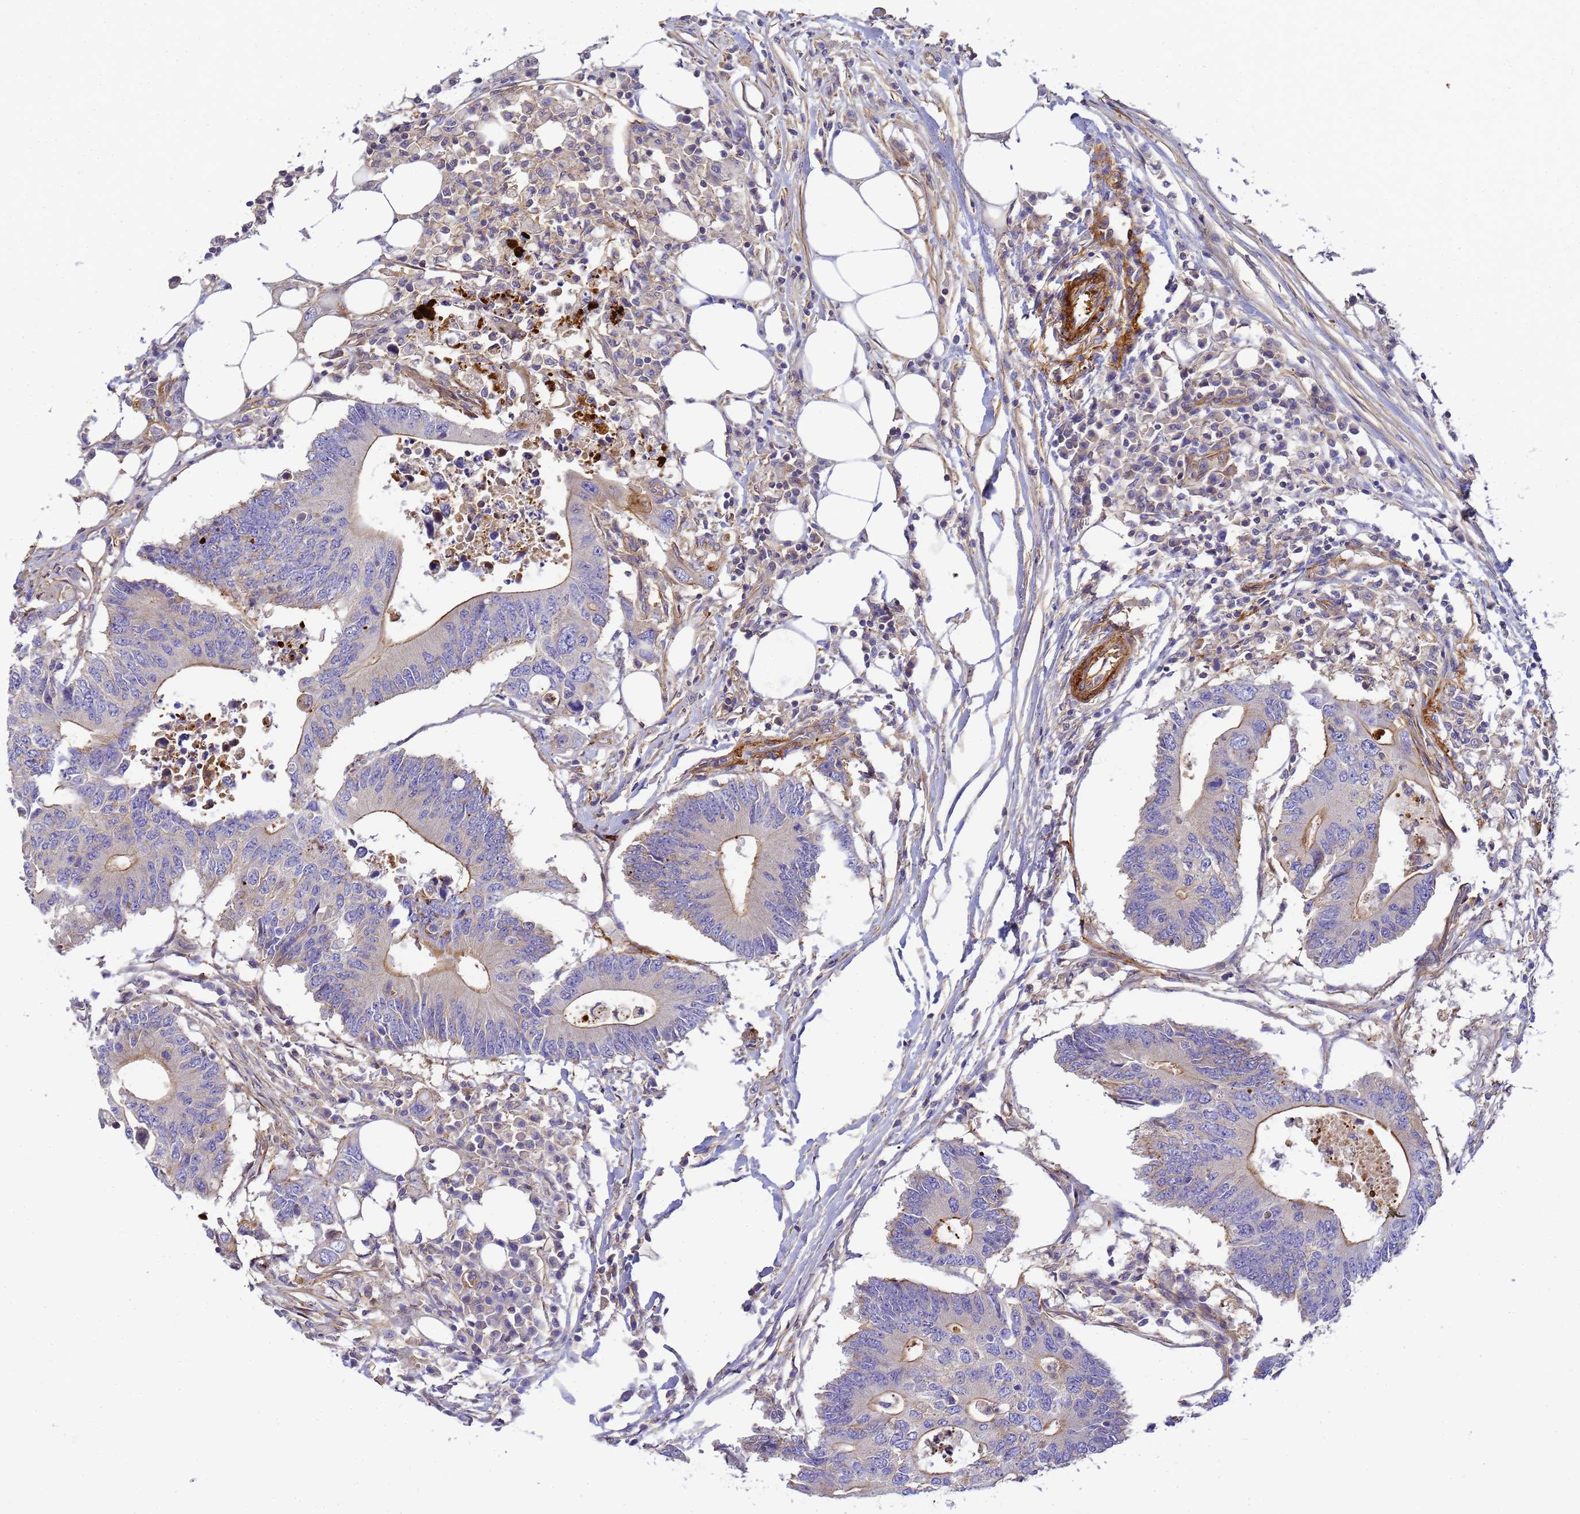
{"staining": {"intensity": "weak", "quantity": "25%-75%", "location": "cytoplasmic/membranous"}, "tissue": "colorectal cancer", "cell_type": "Tumor cells", "image_type": "cancer", "snomed": [{"axis": "morphology", "description": "Adenocarcinoma, NOS"}, {"axis": "topography", "description": "Colon"}], "caption": "Tumor cells exhibit weak cytoplasmic/membranous positivity in approximately 25%-75% of cells in colorectal cancer.", "gene": "MYL12A", "patient": {"sex": "male", "age": 71}}